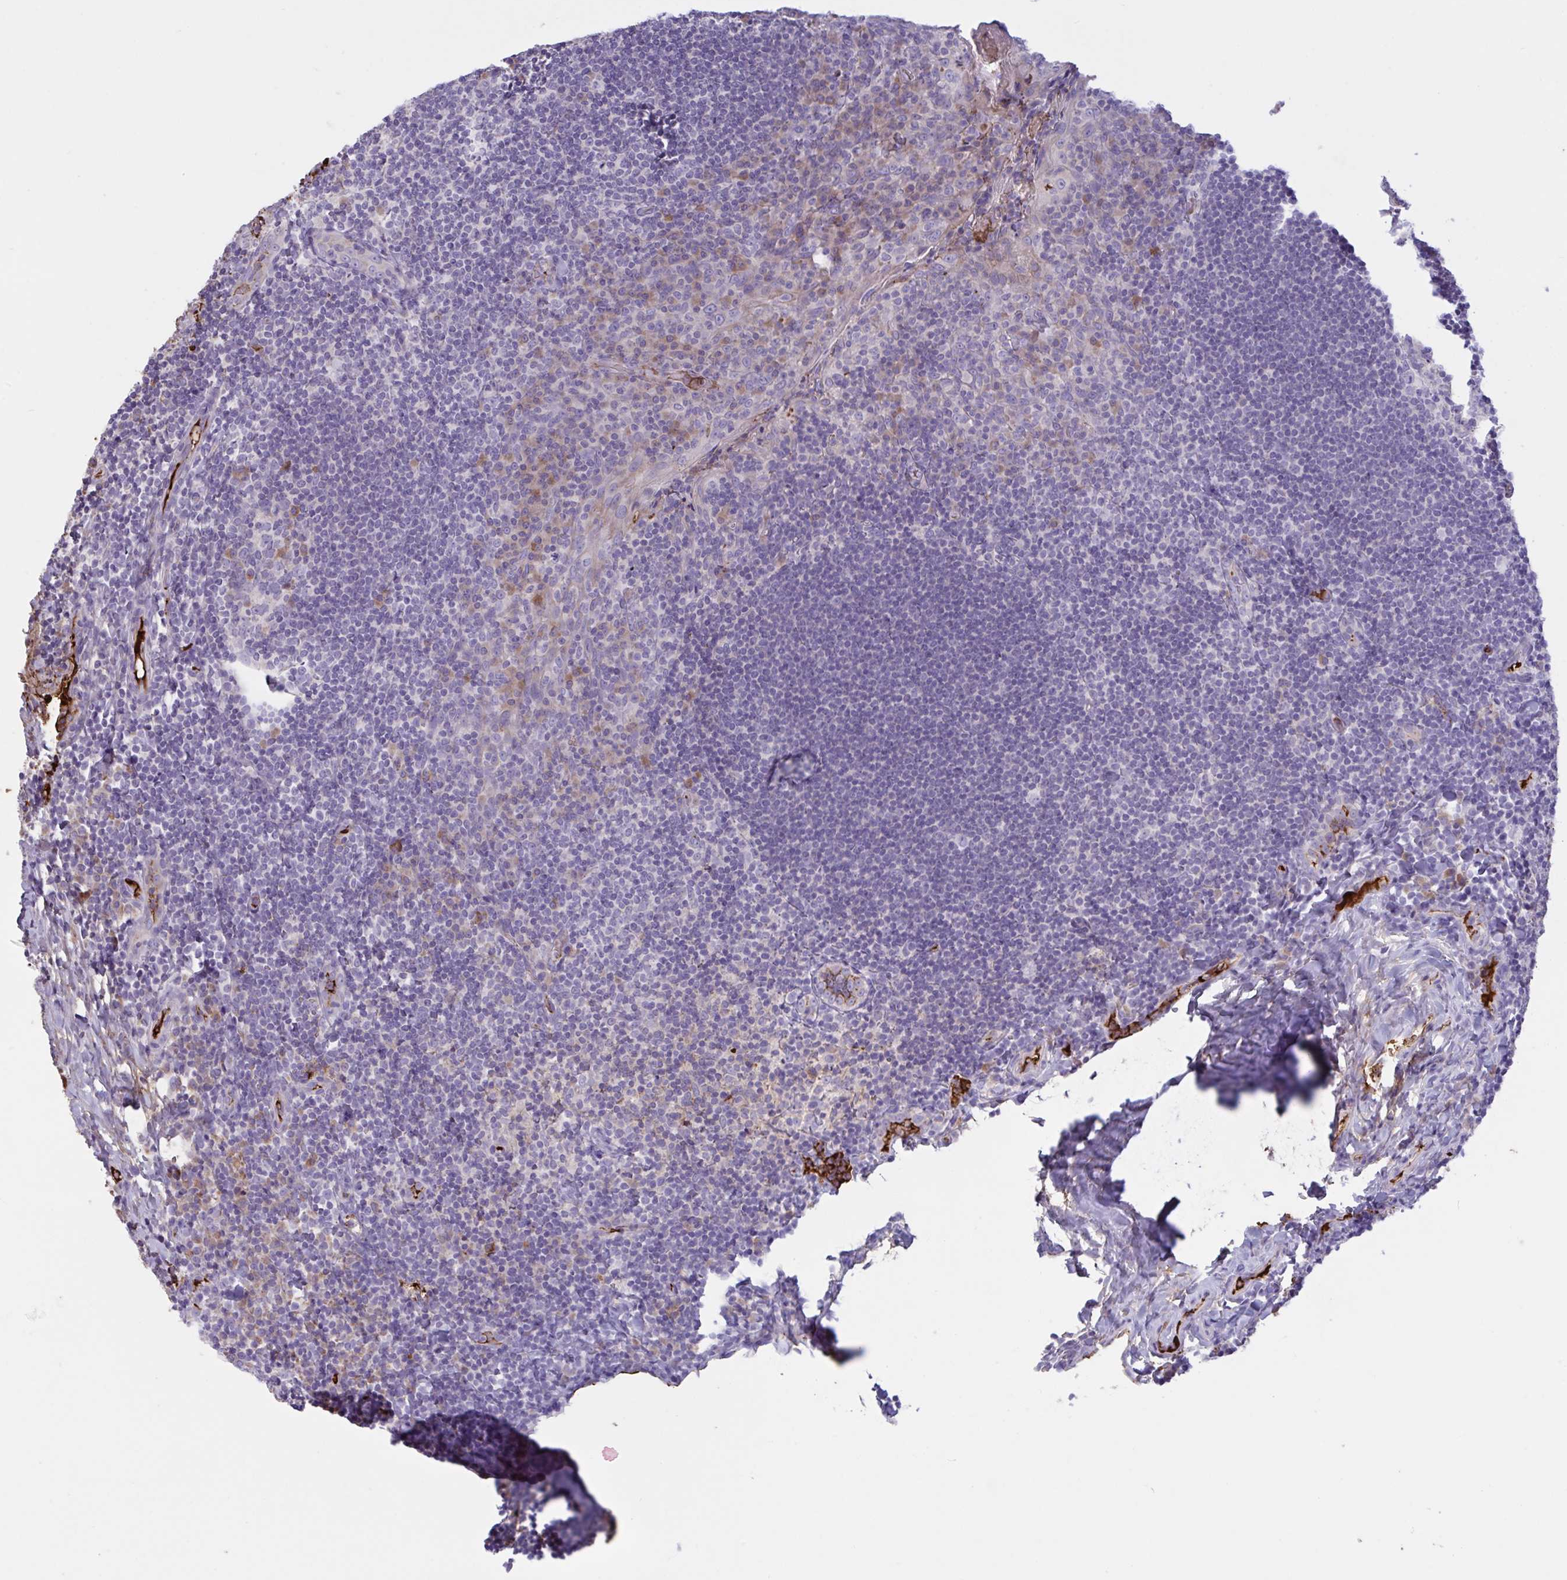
{"staining": {"intensity": "negative", "quantity": "none", "location": "none"}, "tissue": "tonsil", "cell_type": "Germinal center cells", "image_type": "normal", "snomed": [{"axis": "morphology", "description": "Normal tissue, NOS"}, {"axis": "topography", "description": "Tonsil"}], "caption": "This is a image of immunohistochemistry staining of unremarkable tonsil, which shows no positivity in germinal center cells.", "gene": "IL1R1", "patient": {"sex": "male", "age": 17}}